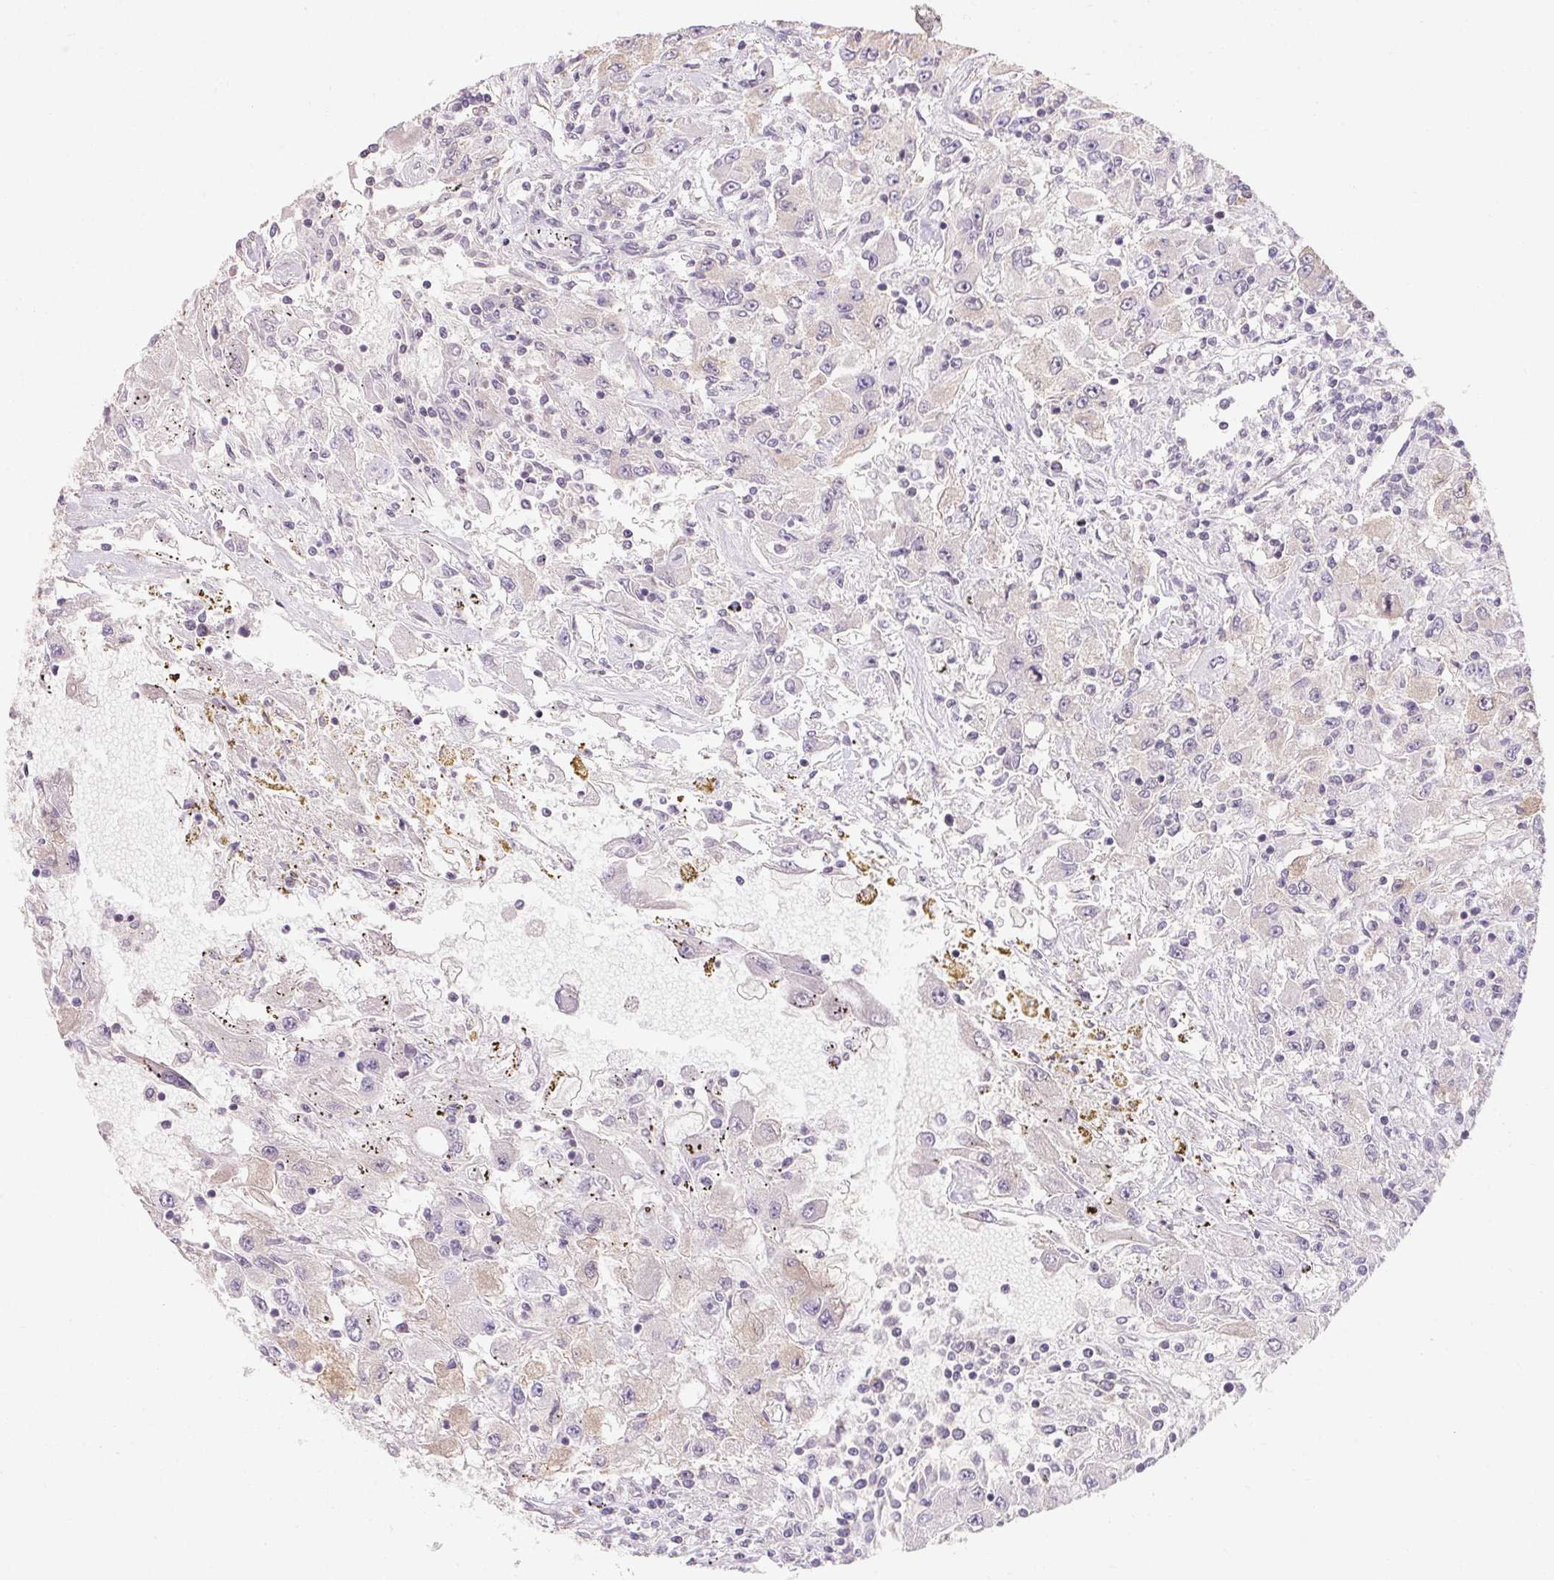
{"staining": {"intensity": "weak", "quantity": "<25%", "location": "cytoplasmic/membranous"}, "tissue": "renal cancer", "cell_type": "Tumor cells", "image_type": "cancer", "snomed": [{"axis": "morphology", "description": "Adenocarcinoma, NOS"}, {"axis": "topography", "description": "Kidney"}], "caption": "Renal adenocarcinoma was stained to show a protein in brown. There is no significant staining in tumor cells.", "gene": "MAP7D2", "patient": {"sex": "female", "age": 67}}